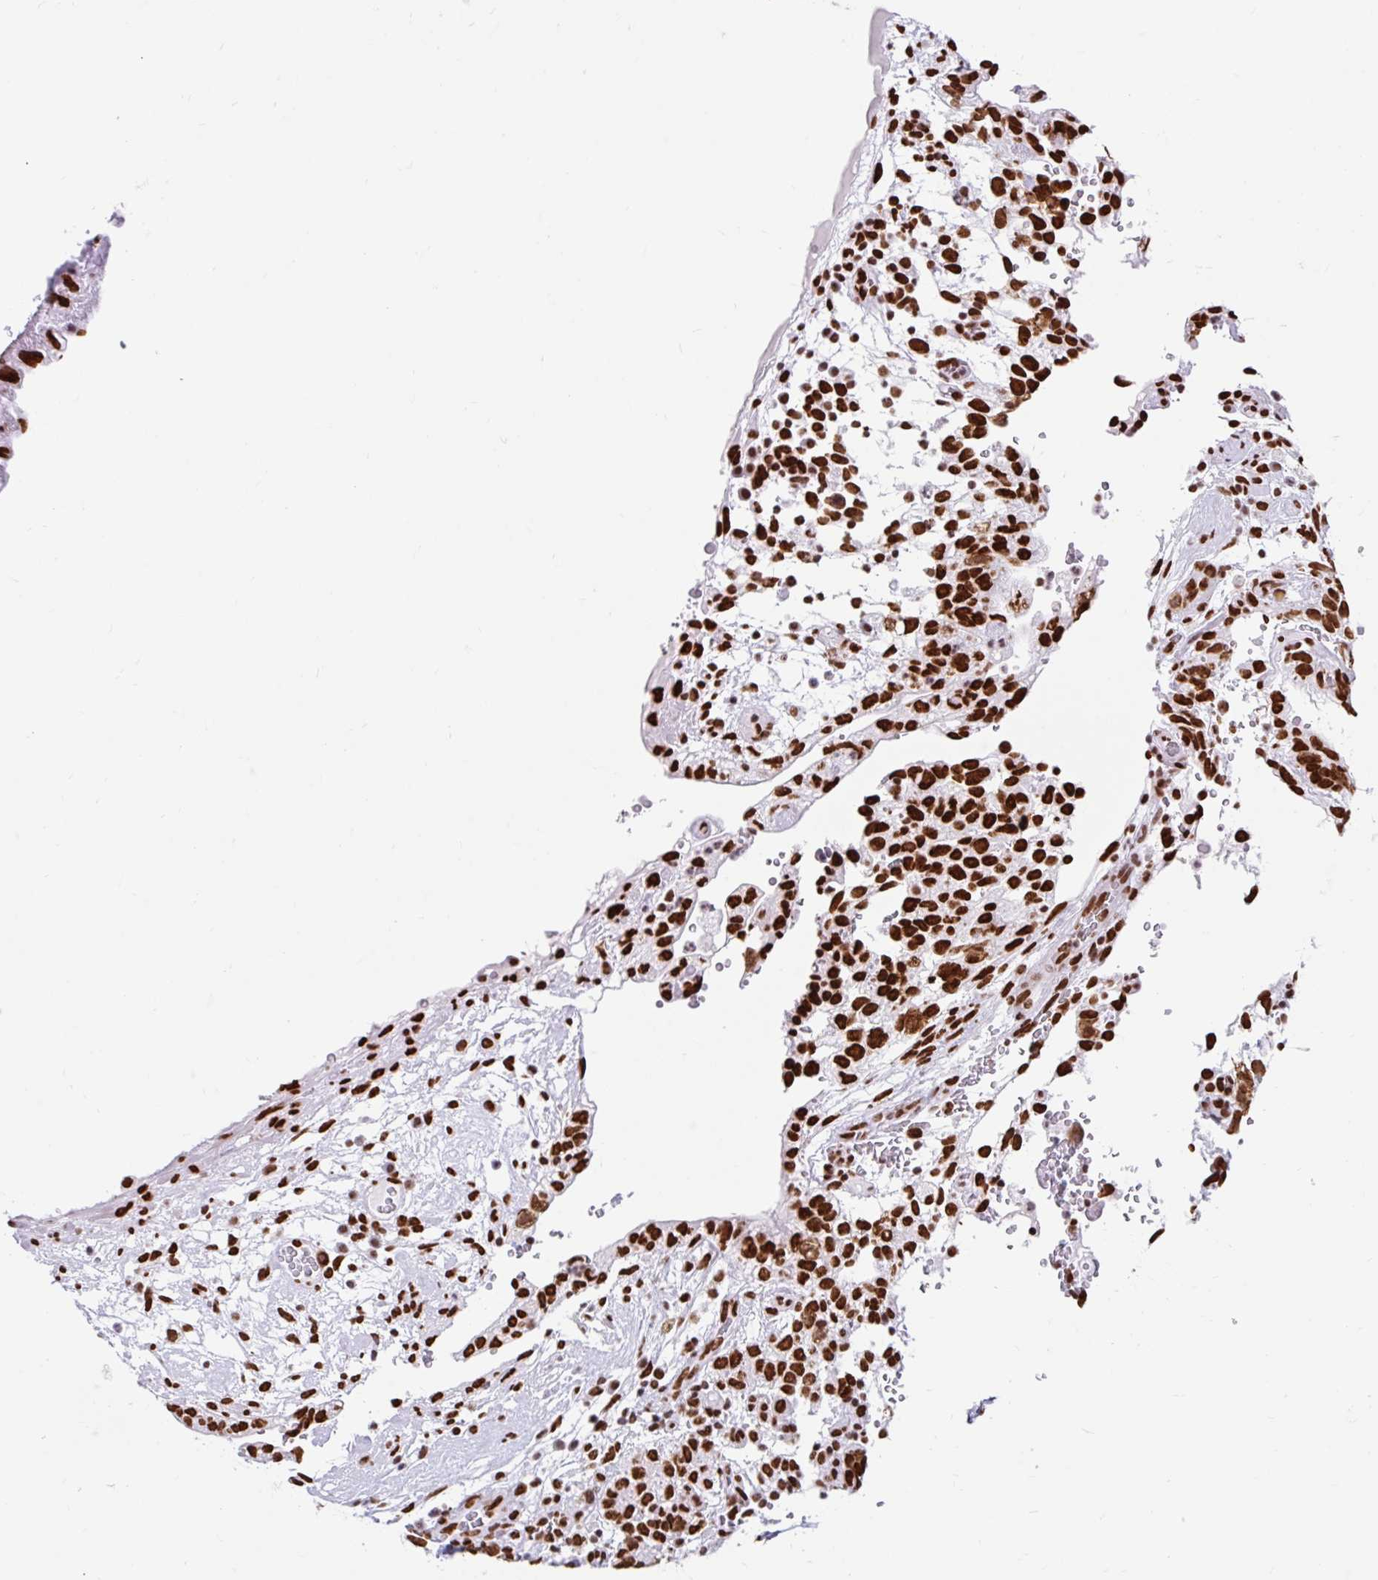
{"staining": {"intensity": "strong", "quantity": ">75%", "location": "nuclear"}, "tissue": "testis cancer", "cell_type": "Tumor cells", "image_type": "cancer", "snomed": [{"axis": "morphology", "description": "Carcinoma, Embryonal, NOS"}, {"axis": "topography", "description": "Testis"}], "caption": "High-power microscopy captured an immunohistochemistry micrograph of testis embryonal carcinoma, revealing strong nuclear positivity in approximately >75% of tumor cells. (Brightfield microscopy of DAB IHC at high magnification).", "gene": "KHDRBS1", "patient": {"sex": "male", "age": 32}}